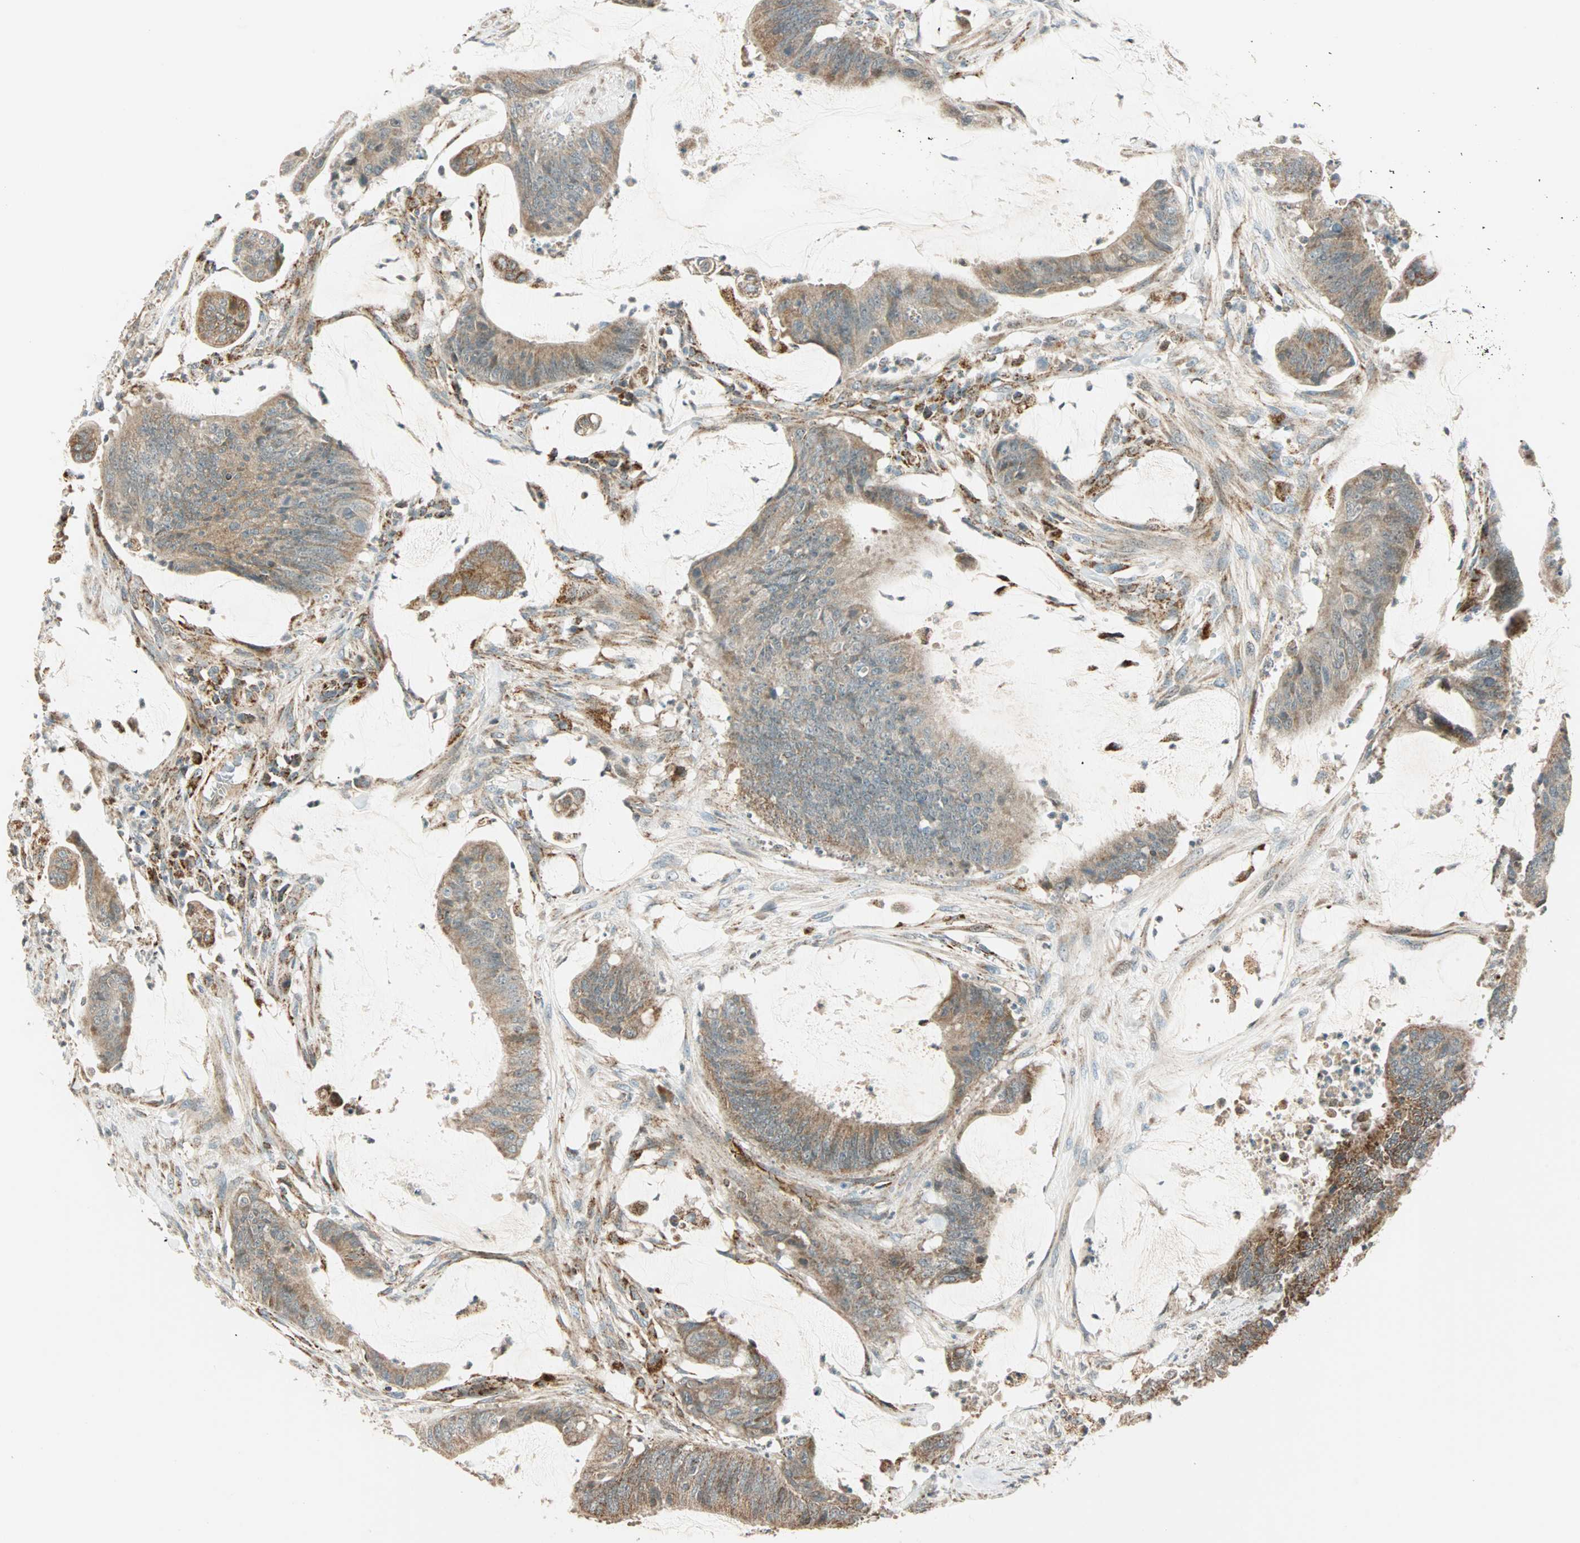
{"staining": {"intensity": "weak", "quantity": ">75%", "location": "cytoplasmic/membranous"}, "tissue": "colorectal cancer", "cell_type": "Tumor cells", "image_type": "cancer", "snomed": [{"axis": "morphology", "description": "Adenocarcinoma, NOS"}, {"axis": "topography", "description": "Rectum"}], "caption": "Weak cytoplasmic/membranous protein positivity is present in about >75% of tumor cells in colorectal cancer (adenocarcinoma). The protein is shown in brown color, while the nuclei are stained blue.", "gene": "SPRY4", "patient": {"sex": "female", "age": 66}}